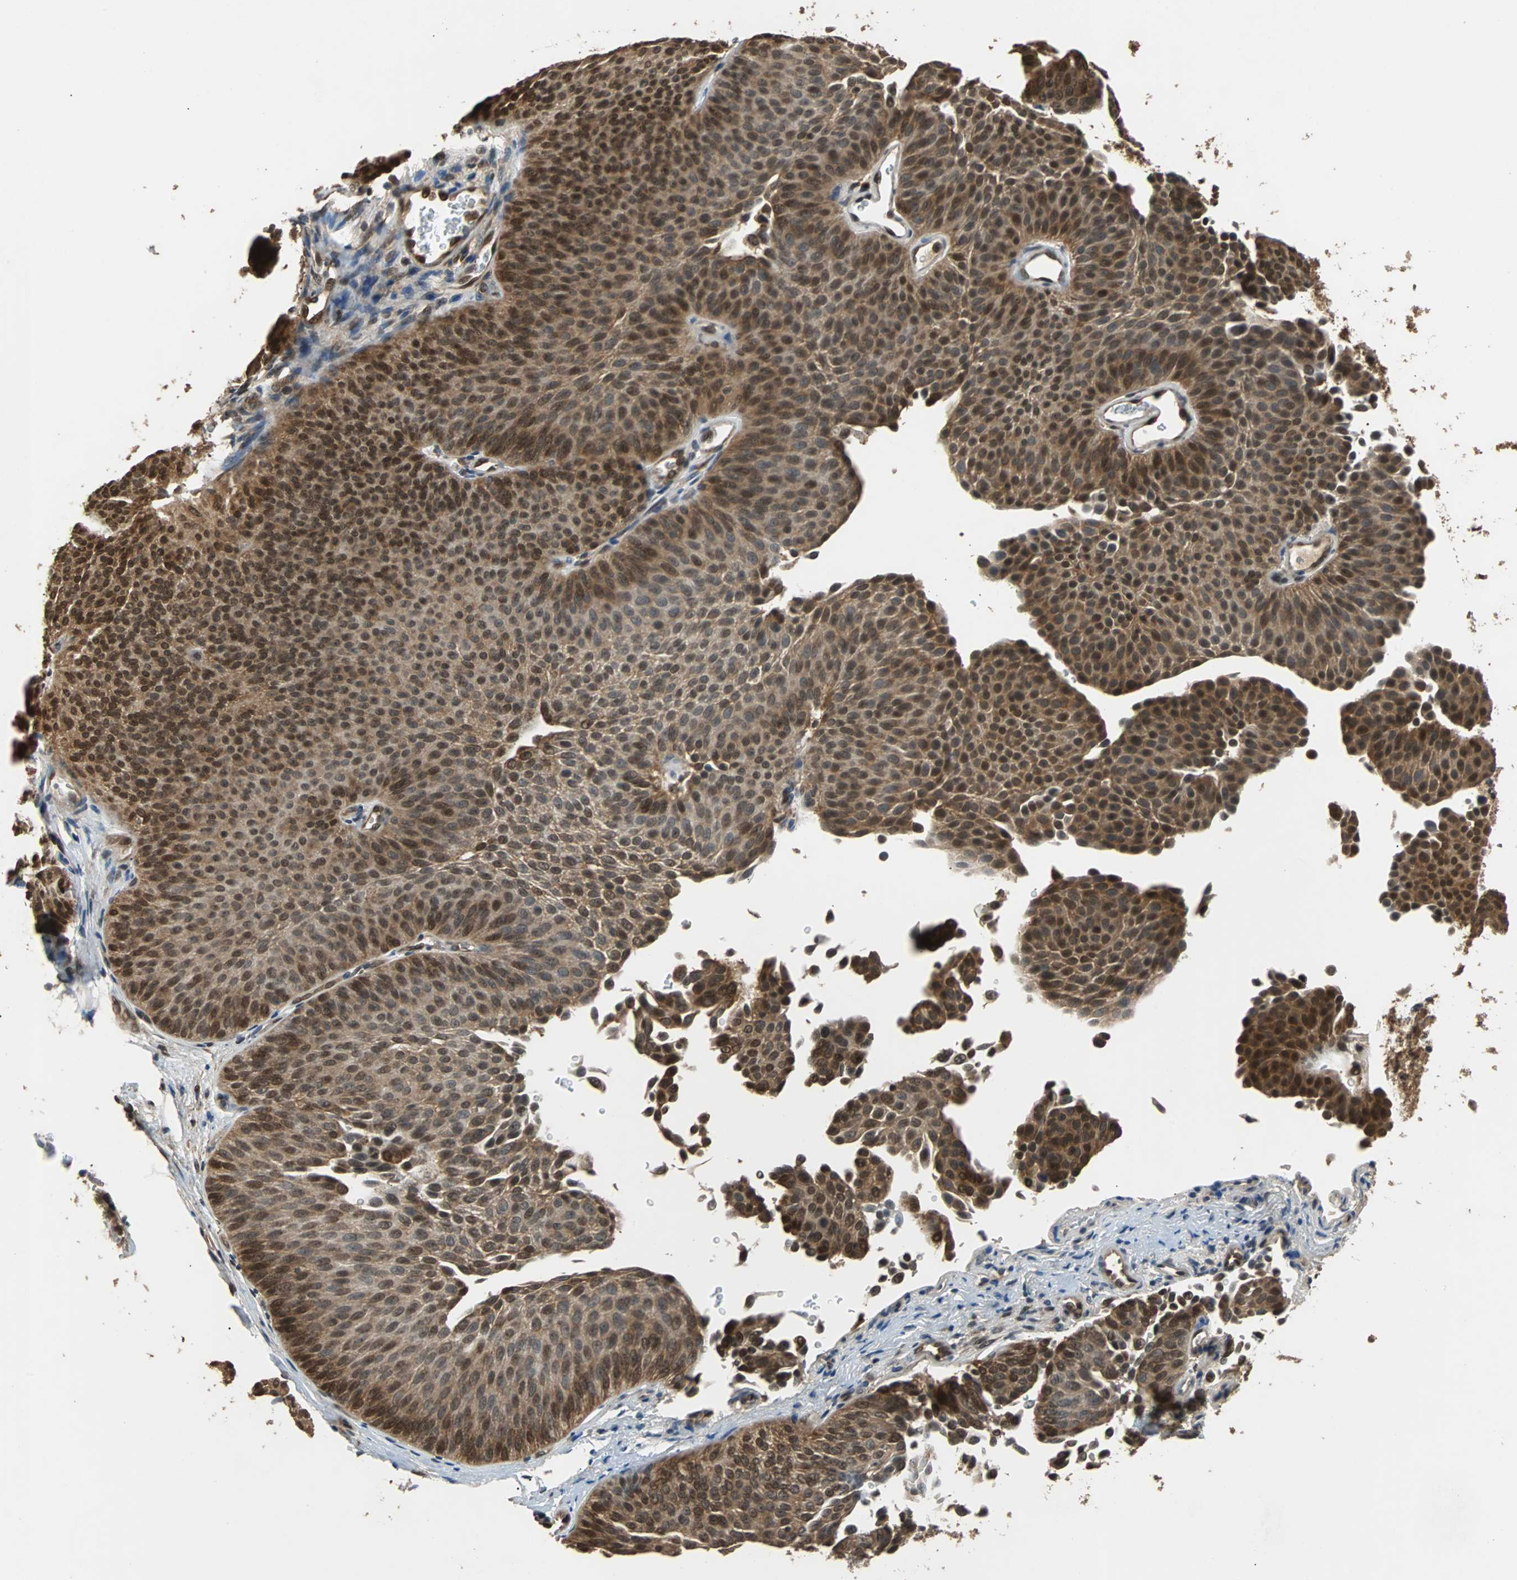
{"staining": {"intensity": "moderate", "quantity": ">75%", "location": "cytoplasmic/membranous,nuclear"}, "tissue": "urothelial cancer", "cell_type": "Tumor cells", "image_type": "cancer", "snomed": [{"axis": "morphology", "description": "Urothelial carcinoma, Low grade"}, {"axis": "topography", "description": "Urinary bladder"}], "caption": "Urothelial carcinoma (low-grade) stained with DAB (3,3'-diaminobenzidine) IHC displays medium levels of moderate cytoplasmic/membranous and nuclear staining in about >75% of tumor cells. (brown staining indicates protein expression, while blue staining denotes nuclei).", "gene": "PRDX6", "patient": {"sex": "female", "age": 60}}